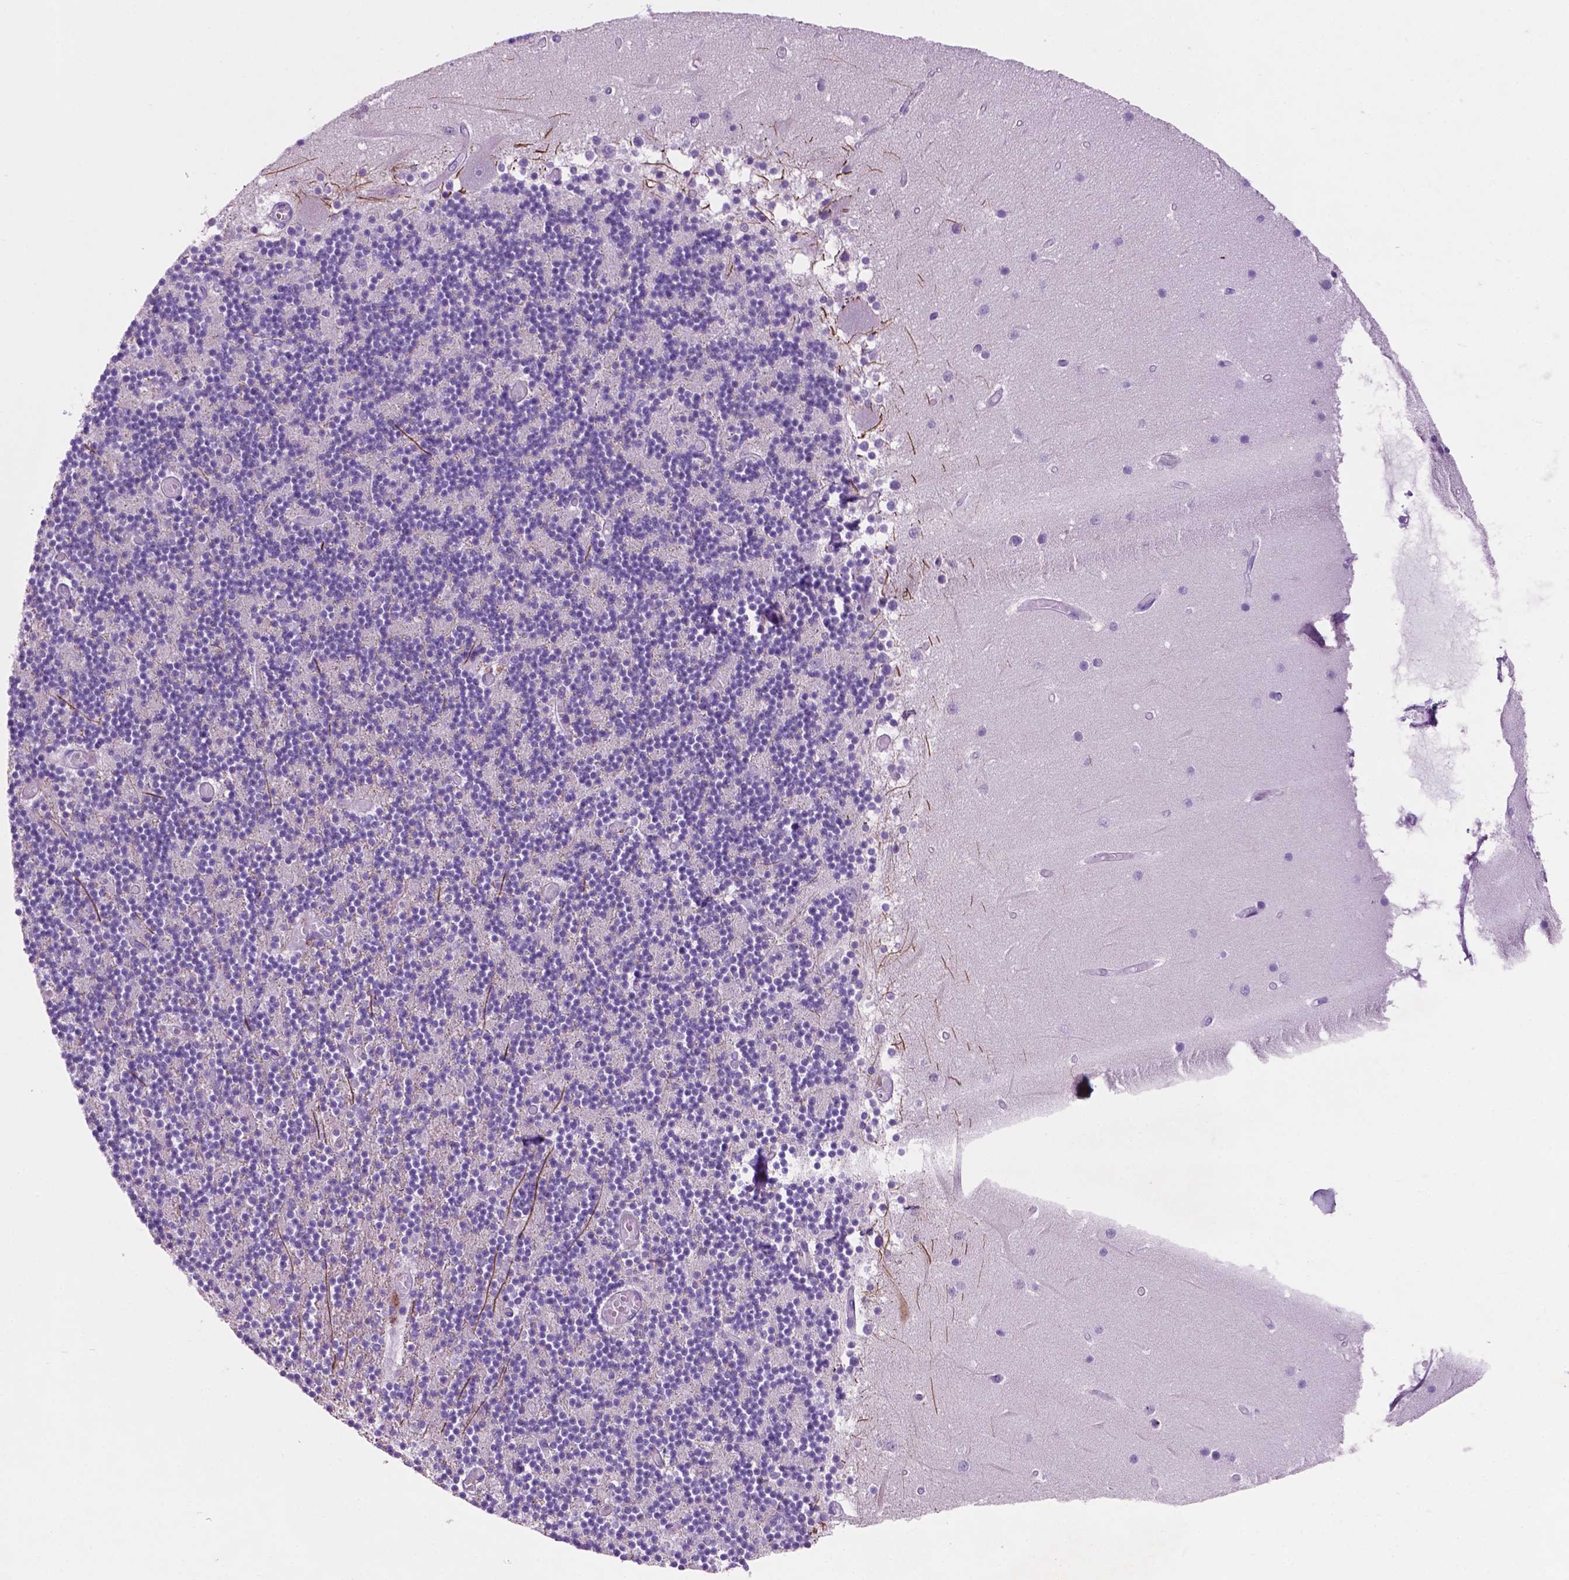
{"staining": {"intensity": "negative", "quantity": "none", "location": "none"}, "tissue": "cerebellum", "cell_type": "Cells in granular layer", "image_type": "normal", "snomed": [{"axis": "morphology", "description": "Normal tissue, NOS"}, {"axis": "topography", "description": "Cerebellum"}], "caption": "Cerebellum was stained to show a protein in brown. There is no significant expression in cells in granular layer. (Brightfield microscopy of DAB IHC at high magnification).", "gene": "POU4F1", "patient": {"sex": "female", "age": 28}}